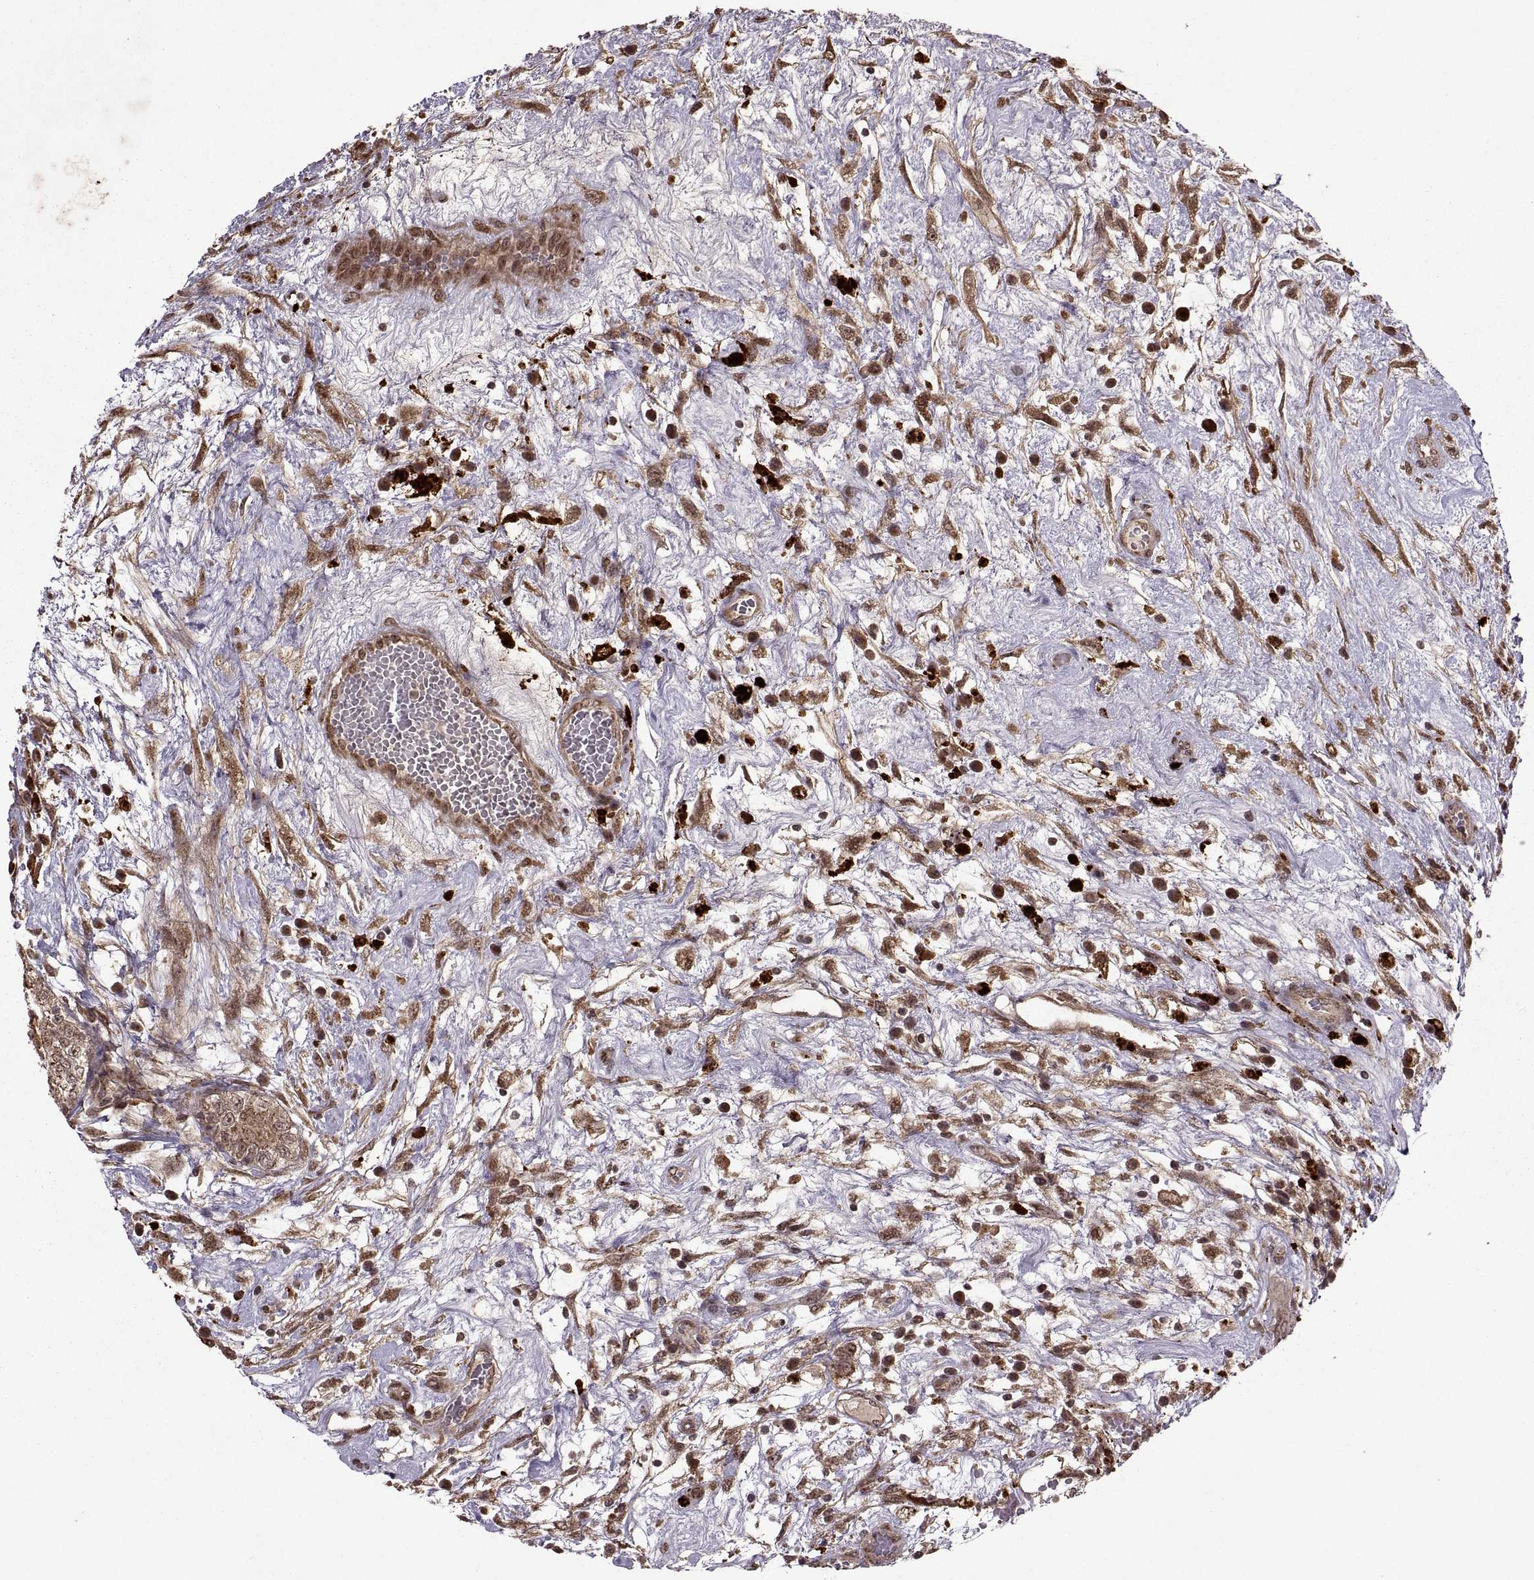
{"staining": {"intensity": "moderate", "quantity": ">75%", "location": "cytoplasmic/membranous,nuclear"}, "tissue": "testis cancer", "cell_type": "Tumor cells", "image_type": "cancer", "snomed": [{"axis": "morphology", "description": "Normal tissue, NOS"}, {"axis": "morphology", "description": "Carcinoma, Embryonal, NOS"}, {"axis": "topography", "description": "Testis"}], "caption": "Human testis cancer stained for a protein (brown) exhibits moderate cytoplasmic/membranous and nuclear positive positivity in about >75% of tumor cells.", "gene": "PTOV1", "patient": {"sex": "male", "age": 32}}